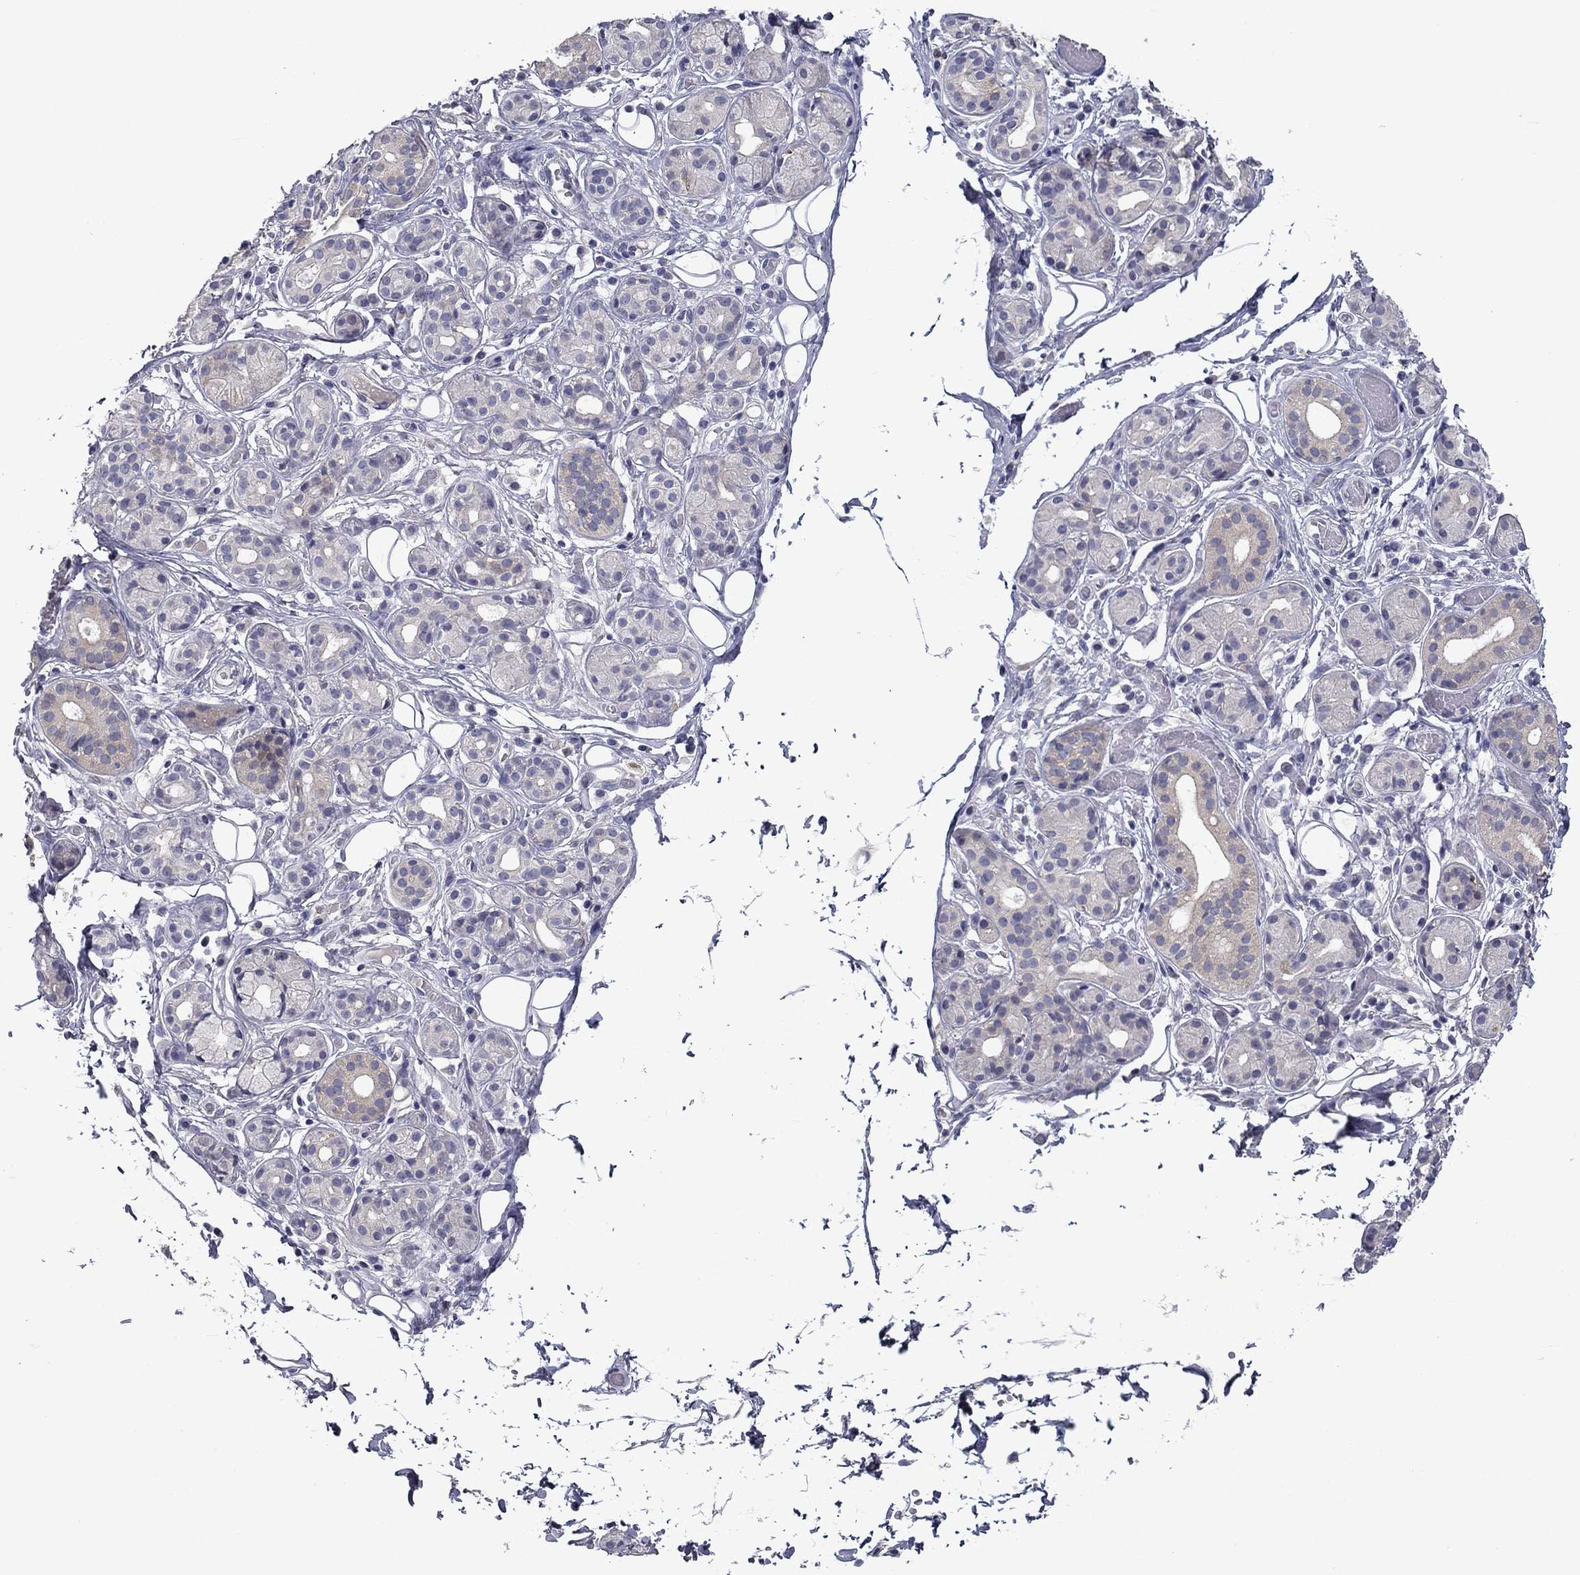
{"staining": {"intensity": "negative", "quantity": "none", "location": "none"}, "tissue": "salivary gland", "cell_type": "Glandular cells", "image_type": "normal", "snomed": [{"axis": "morphology", "description": "Normal tissue, NOS"}, {"axis": "topography", "description": "Salivary gland"}, {"axis": "topography", "description": "Peripheral nerve tissue"}], "caption": "A photomicrograph of salivary gland stained for a protein shows no brown staining in glandular cells.", "gene": "SPATA7", "patient": {"sex": "male", "age": 71}}